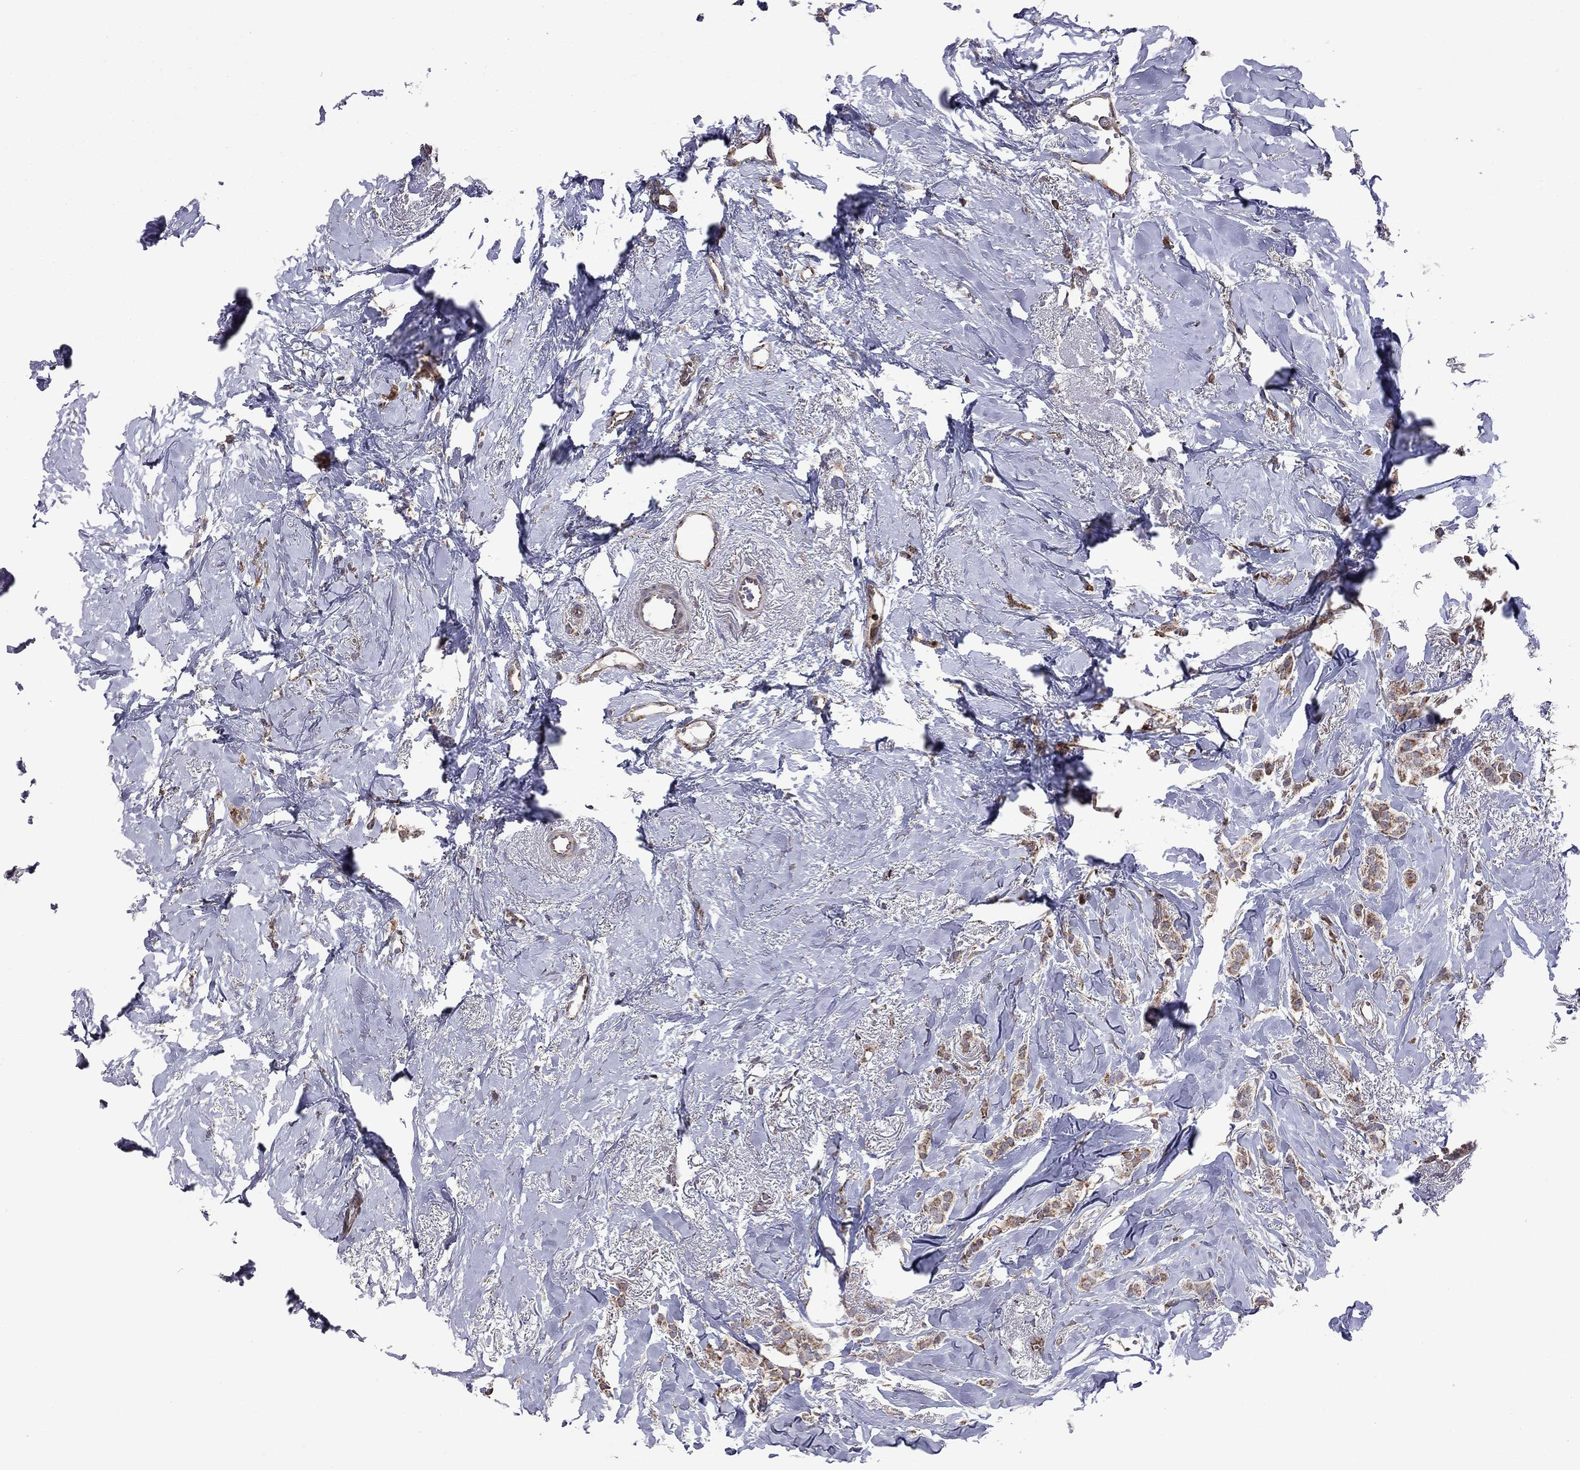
{"staining": {"intensity": "moderate", "quantity": ">75%", "location": "cytoplasmic/membranous"}, "tissue": "breast cancer", "cell_type": "Tumor cells", "image_type": "cancer", "snomed": [{"axis": "morphology", "description": "Duct carcinoma"}, {"axis": "topography", "description": "Breast"}], "caption": "Immunohistochemical staining of breast cancer reveals medium levels of moderate cytoplasmic/membranous protein staining in approximately >75% of tumor cells. (brown staining indicates protein expression, while blue staining denotes nuclei).", "gene": "CLPTM1", "patient": {"sex": "female", "age": 85}}